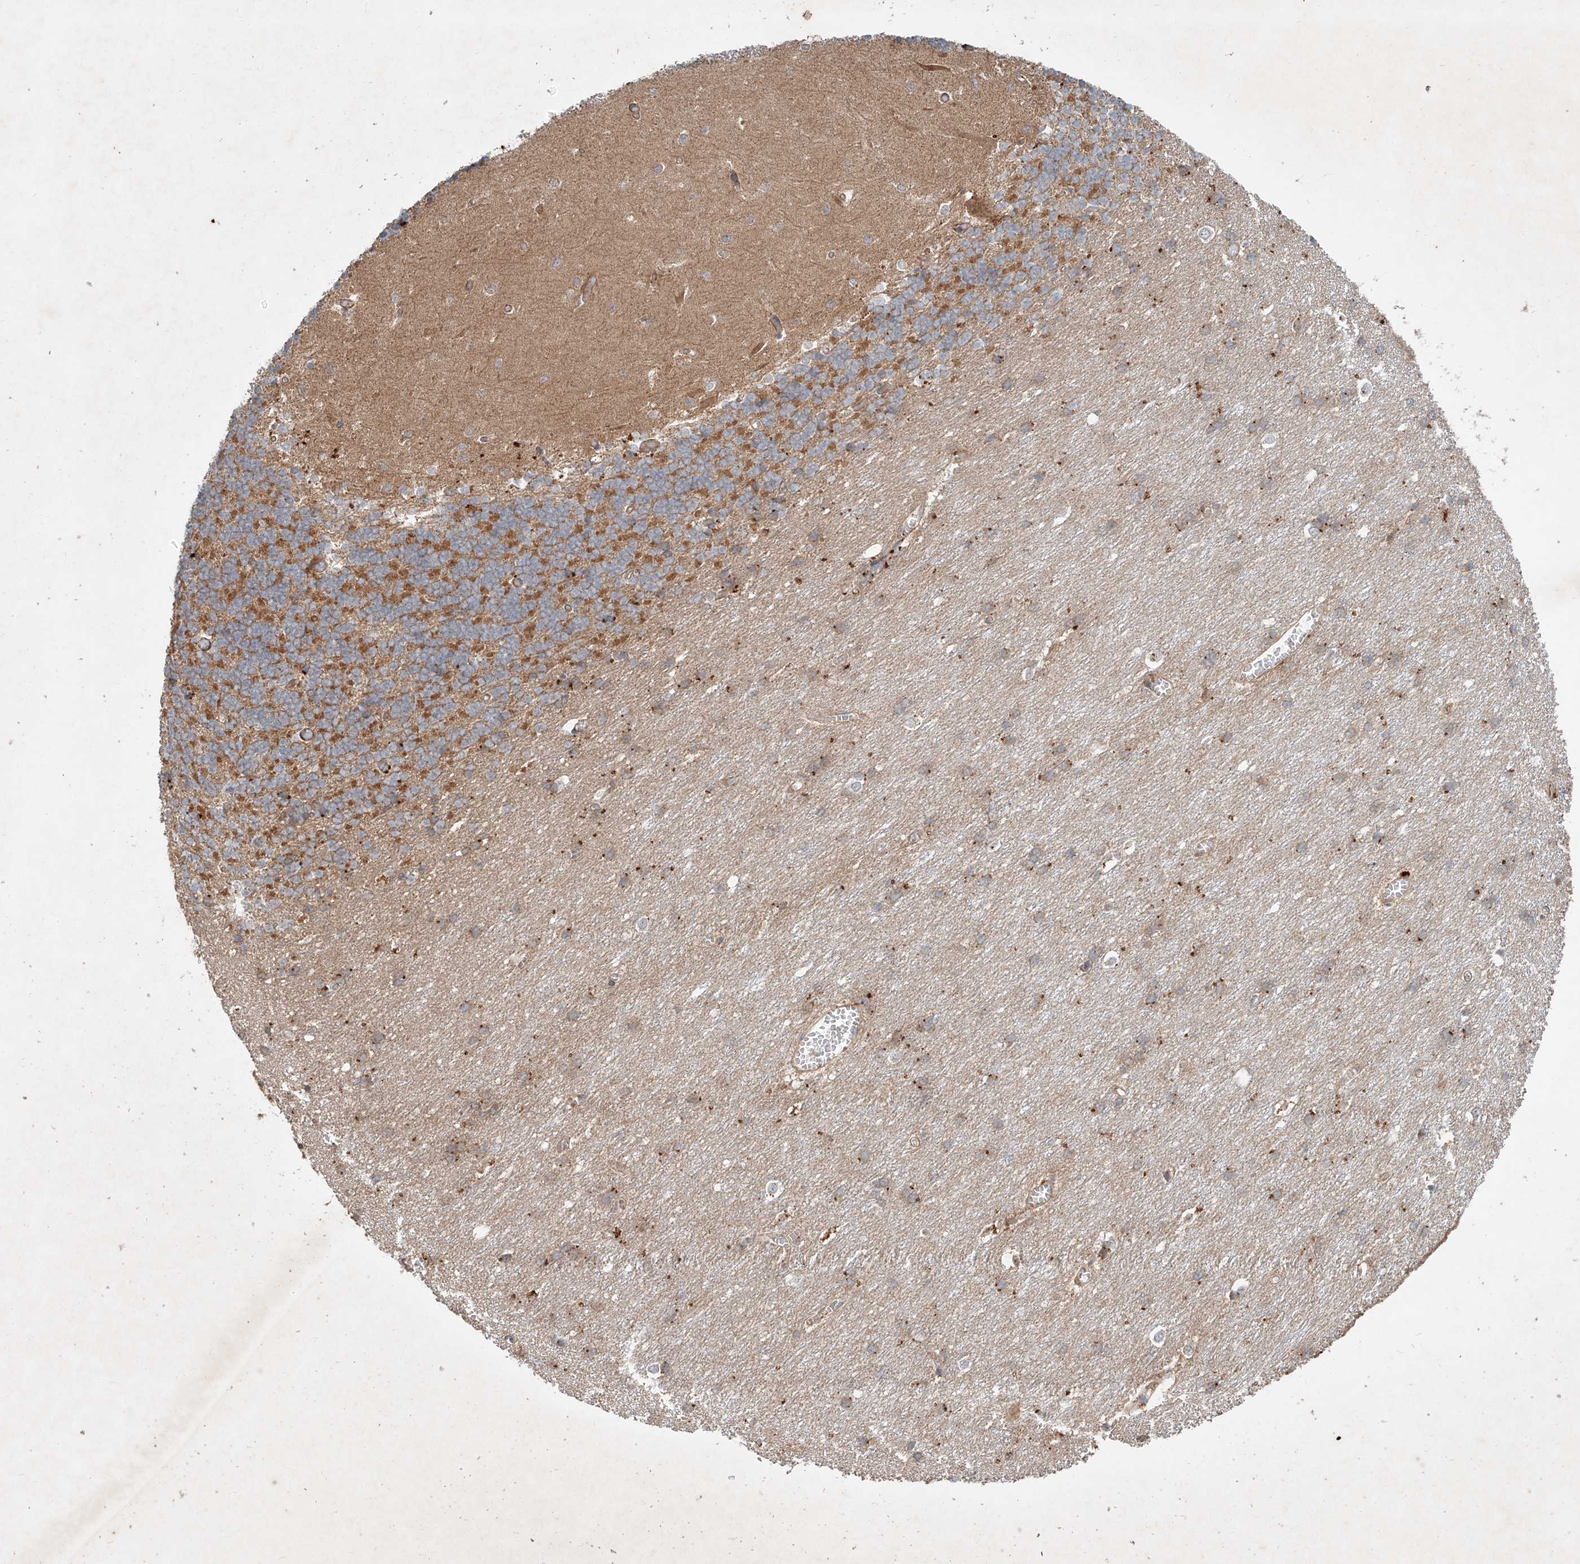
{"staining": {"intensity": "moderate", "quantity": "25%-75%", "location": "cytoplasmic/membranous"}, "tissue": "cerebellum", "cell_type": "Cells in granular layer", "image_type": "normal", "snomed": [{"axis": "morphology", "description": "Normal tissue, NOS"}, {"axis": "topography", "description": "Cerebellum"}], "caption": "Immunohistochemistry micrograph of benign human cerebellum stained for a protein (brown), which shows medium levels of moderate cytoplasmic/membranous staining in approximately 25%-75% of cells in granular layer.", "gene": "IER5", "patient": {"sex": "male", "age": 37}}